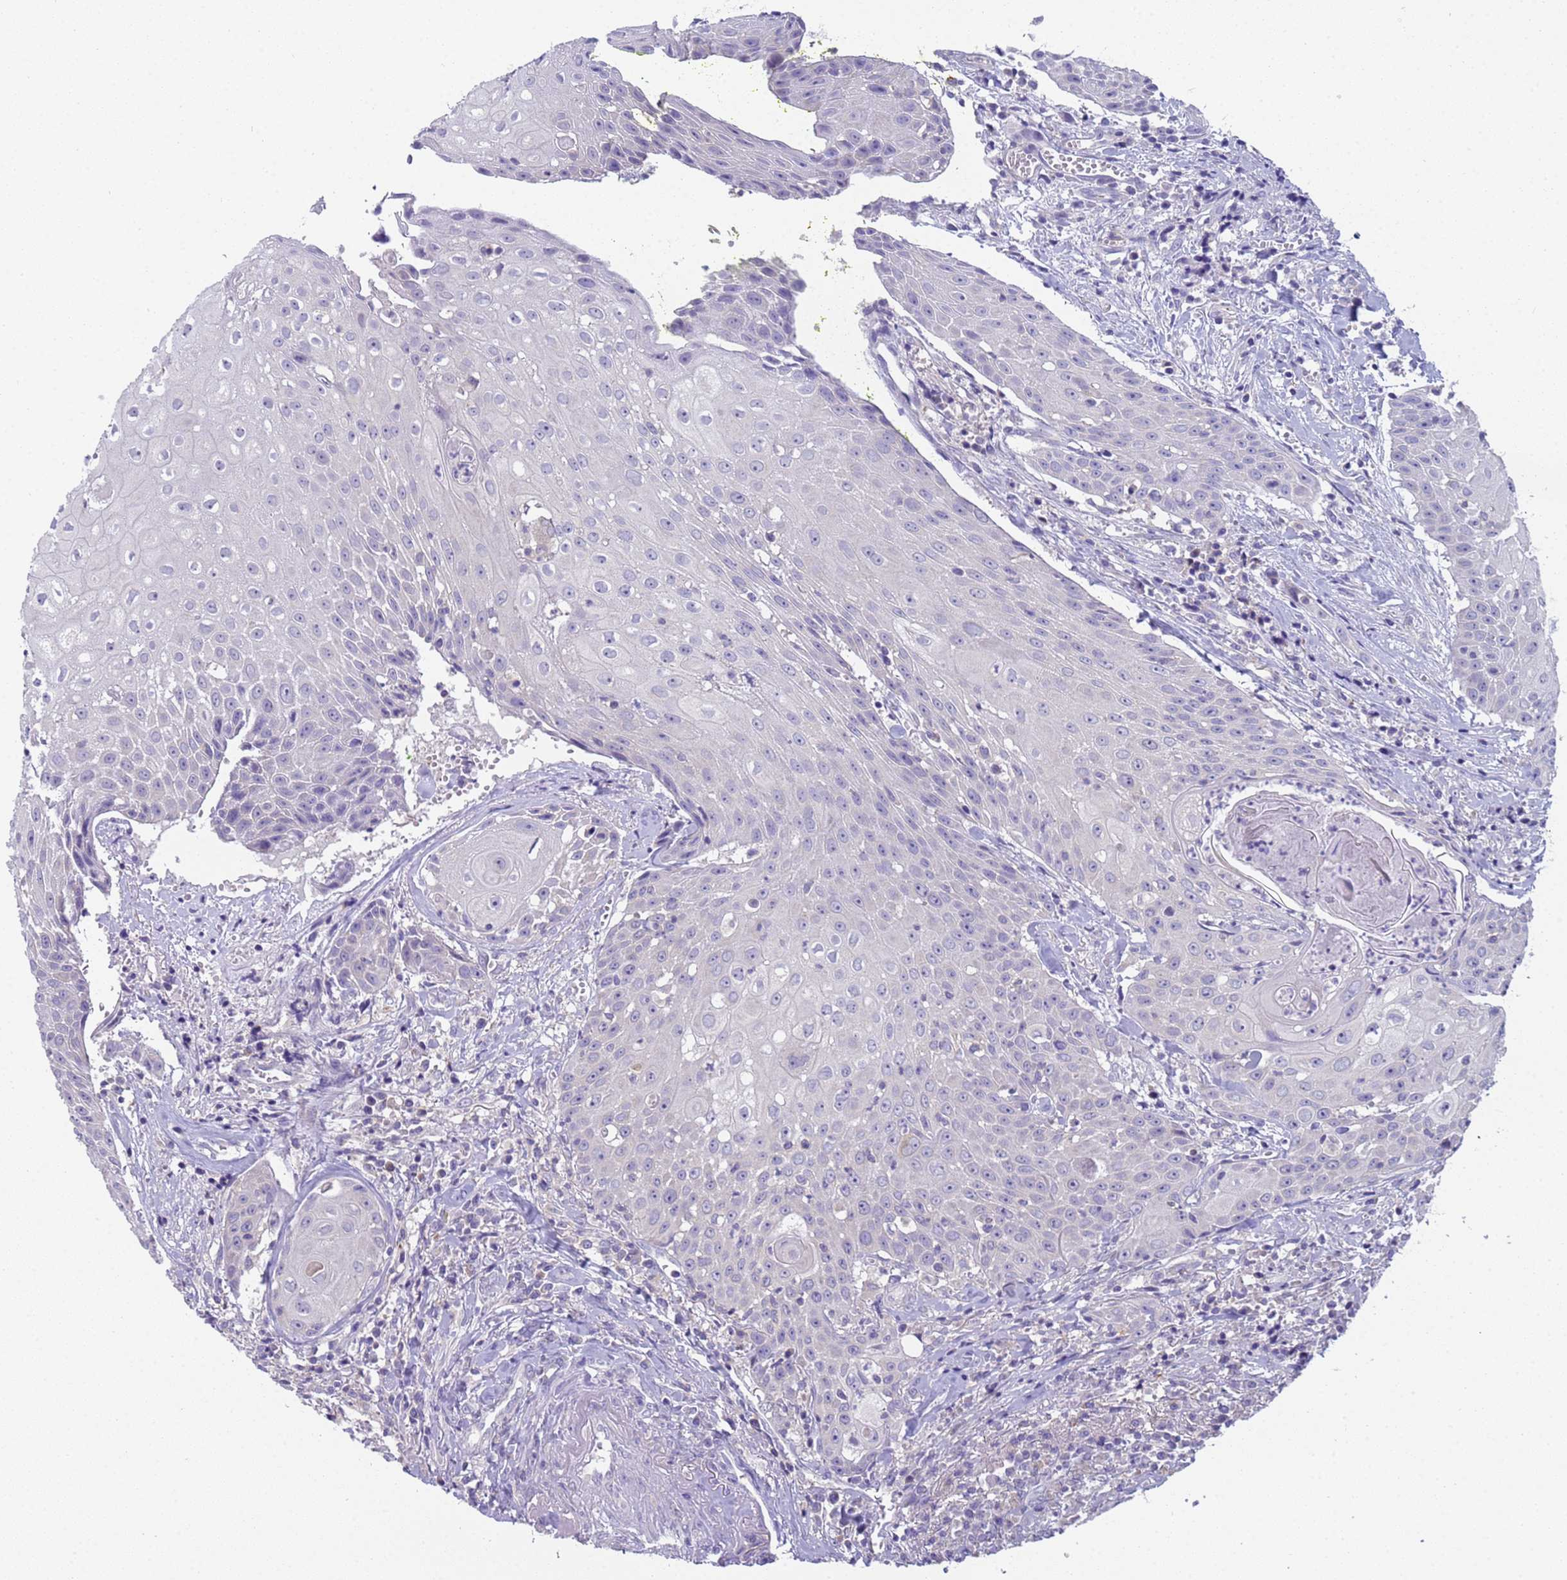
{"staining": {"intensity": "negative", "quantity": "none", "location": "none"}, "tissue": "head and neck cancer", "cell_type": "Tumor cells", "image_type": "cancer", "snomed": [{"axis": "morphology", "description": "Squamous cell carcinoma, NOS"}, {"axis": "topography", "description": "Oral tissue"}, {"axis": "topography", "description": "Head-Neck"}], "caption": "Immunohistochemical staining of squamous cell carcinoma (head and neck) exhibits no significant staining in tumor cells.", "gene": "CR1", "patient": {"sex": "female", "age": 82}}